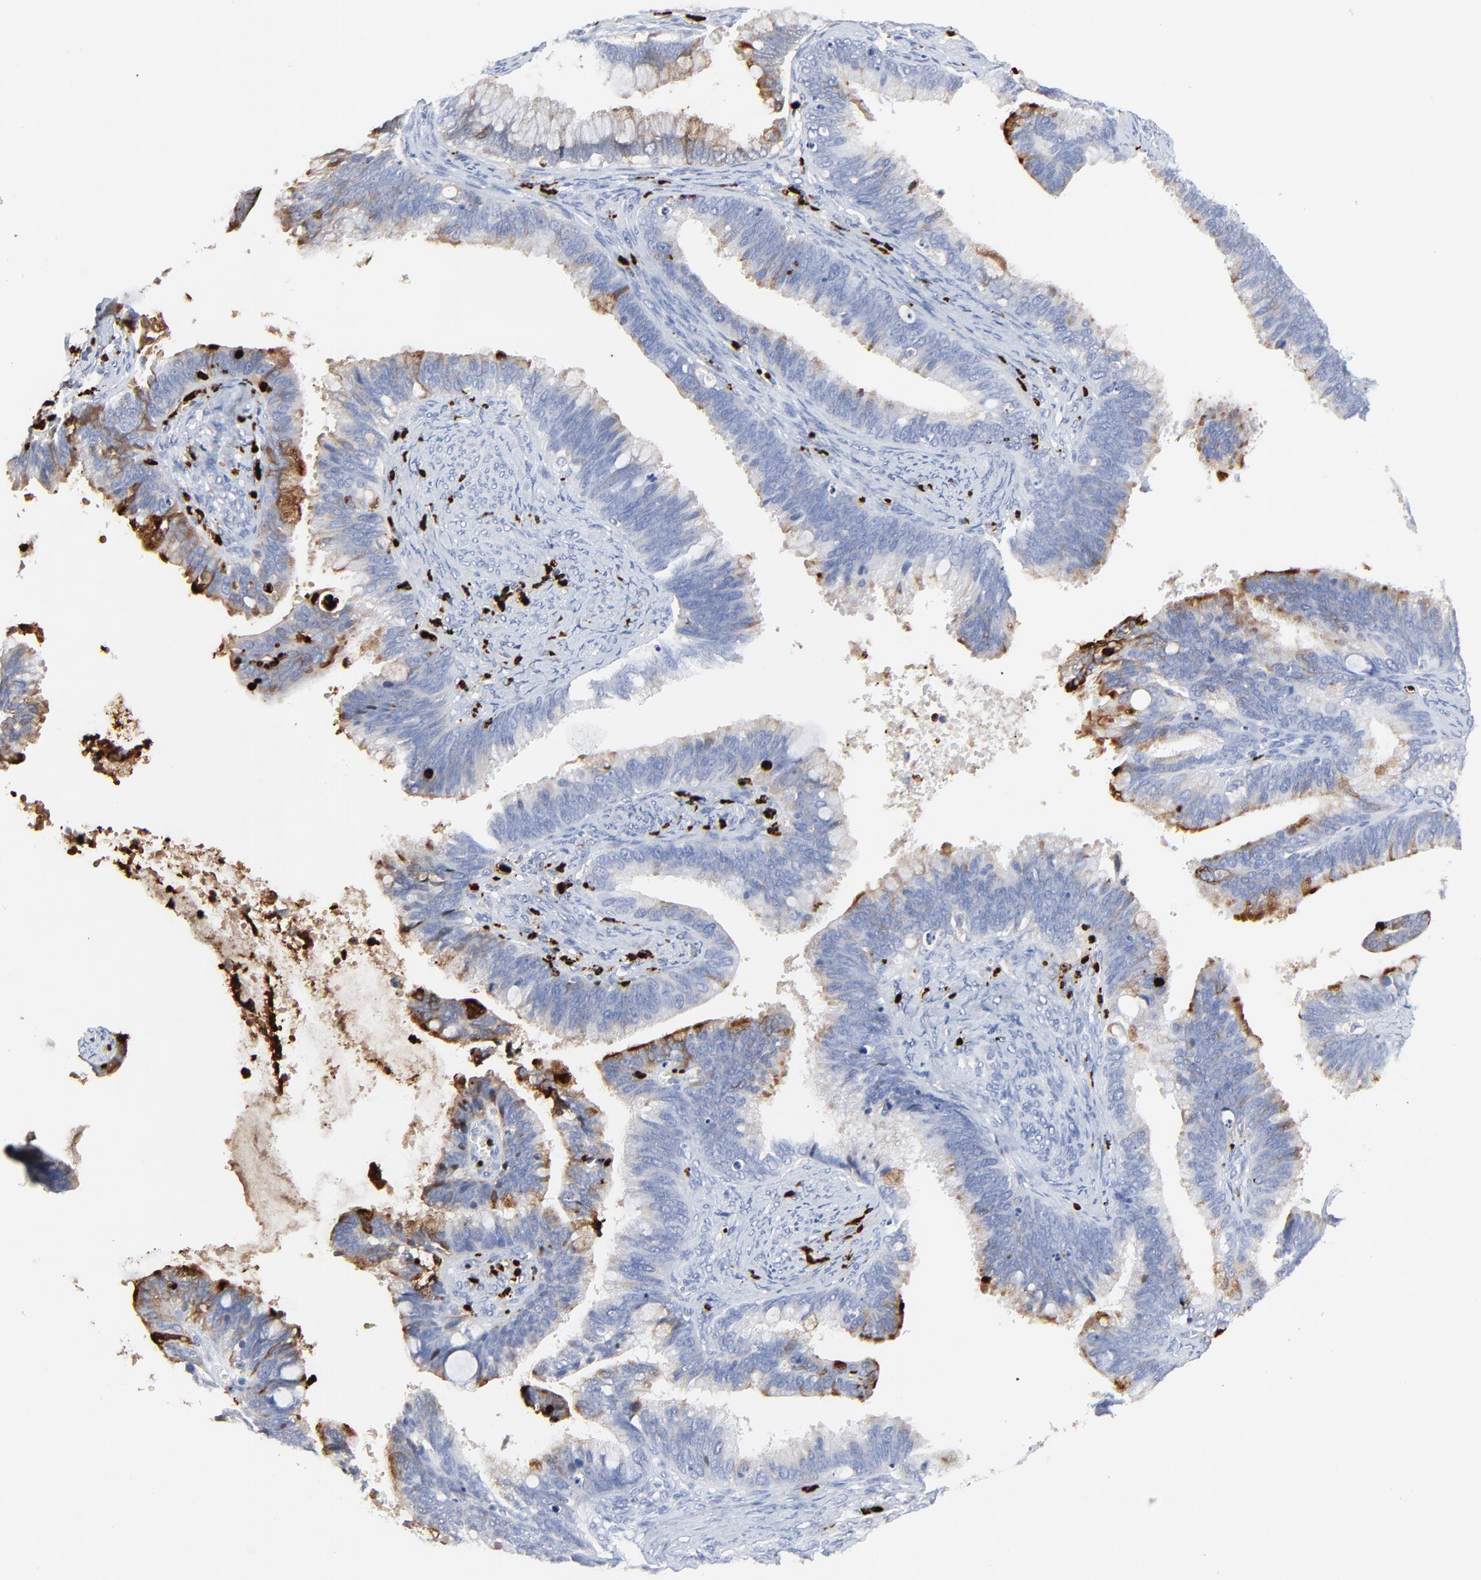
{"staining": {"intensity": "moderate", "quantity": "<25%", "location": "cytoplasmic/membranous"}, "tissue": "cervical cancer", "cell_type": "Tumor cells", "image_type": "cancer", "snomed": [{"axis": "morphology", "description": "Adenocarcinoma, NOS"}, {"axis": "topography", "description": "Cervix"}], "caption": "Immunohistochemical staining of cervical adenocarcinoma shows low levels of moderate cytoplasmic/membranous staining in about <25% of tumor cells.", "gene": "LCN2", "patient": {"sex": "female", "age": 47}}